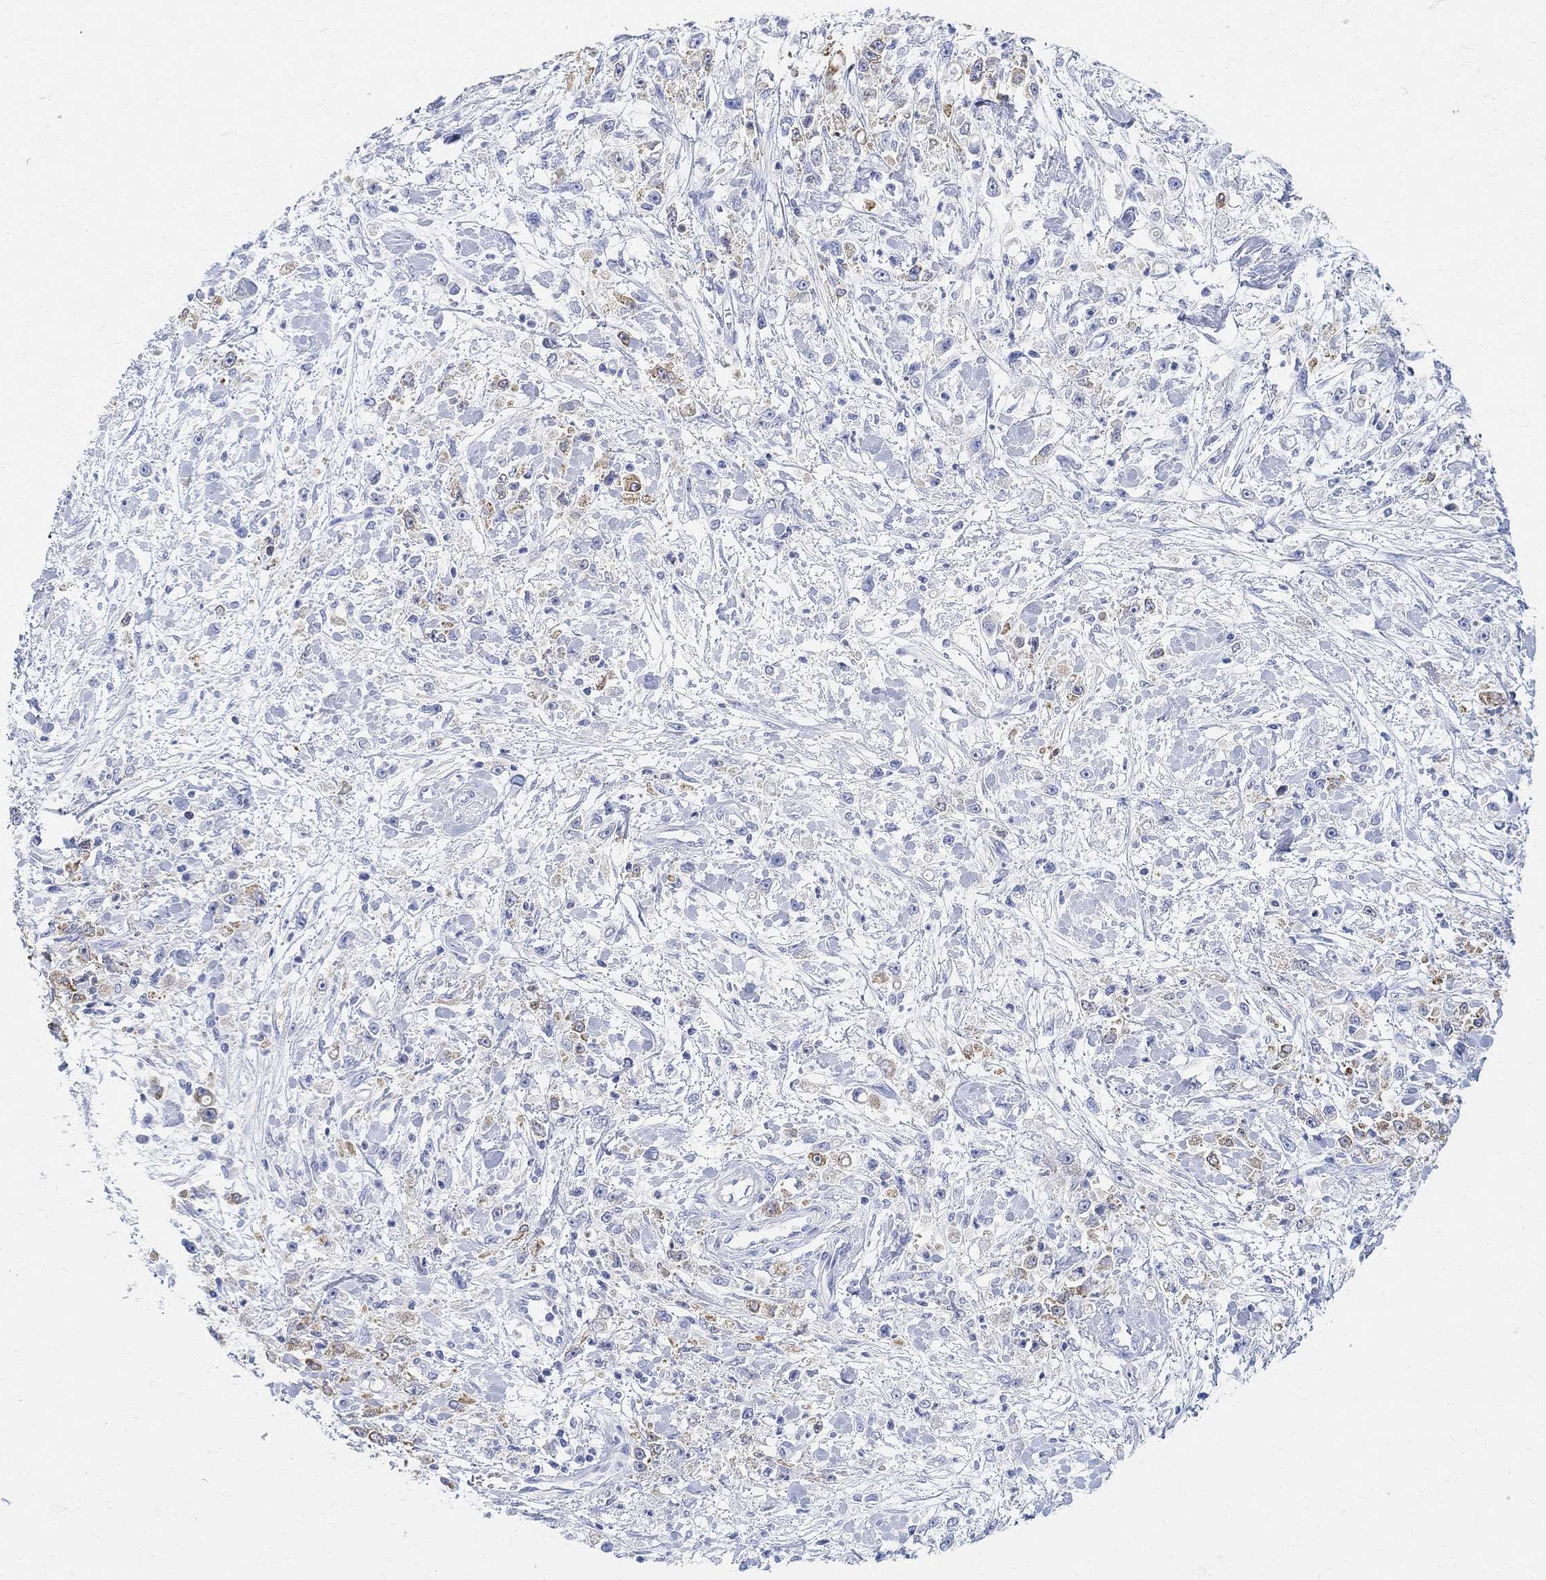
{"staining": {"intensity": "negative", "quantity": "none", "location": "none"}, "tissue": "stomach cancer", "cell_type": "Tumor cells", "image_type": "cancer", "snomed": [{"axis": "morphology", "description": "Adenocarcinoma, NOS"}, {"axis": "topography", "description": "Stomach"}], "caption": "Tumor cells are negative for brown protein staining in adenocarcinoma (stomach).", "gene": "RETNLB", "patient": {"sex": "female", "age": 59}}